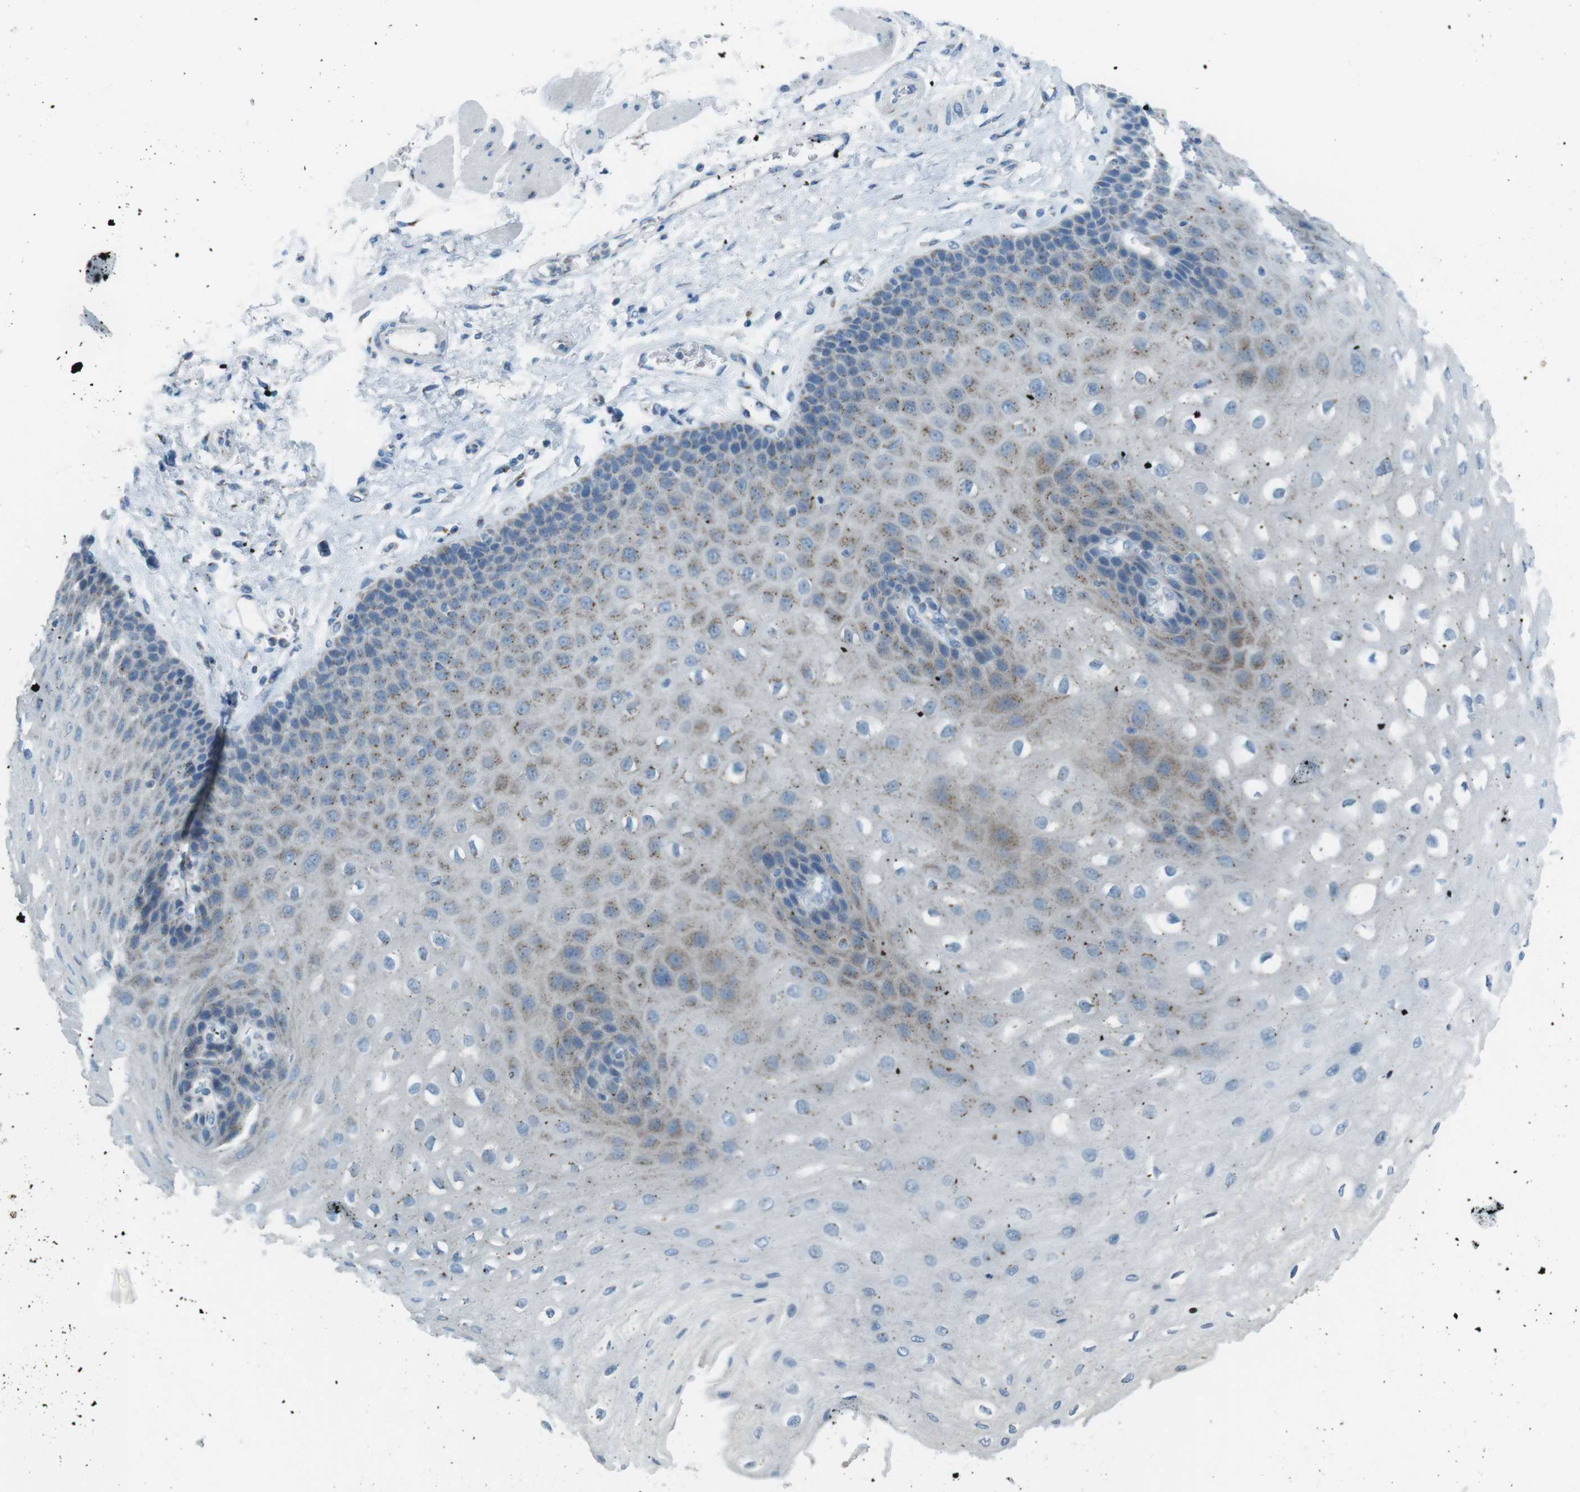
{"staining": {"intensity": "weak", "quantity": "25%-75%", "location": "cytoplasmic/membranous"}, "tissue": "esophagus", "cell_type": "Squamous epithelial cells", "image_type": "normal", "snomed": [{"axis": "morphology", "description": "Normal tissue, NOS"}, {"axis": "topography", "description": "Esophagus"}], "caption": "Protein staining displays weak cytoplasmic/membranous positivity in approximately 25%-75% of squamous epithelial cells in unremarkable esophagus. The staining is performed using DAB (3,3'-diaminobenzidine) brown chromogen to label protein expression. The nuclei are counter-stained blue using hematoxylin.", "gene": "TXNDC15", "patient": {"sex": "female", "age": 72}}